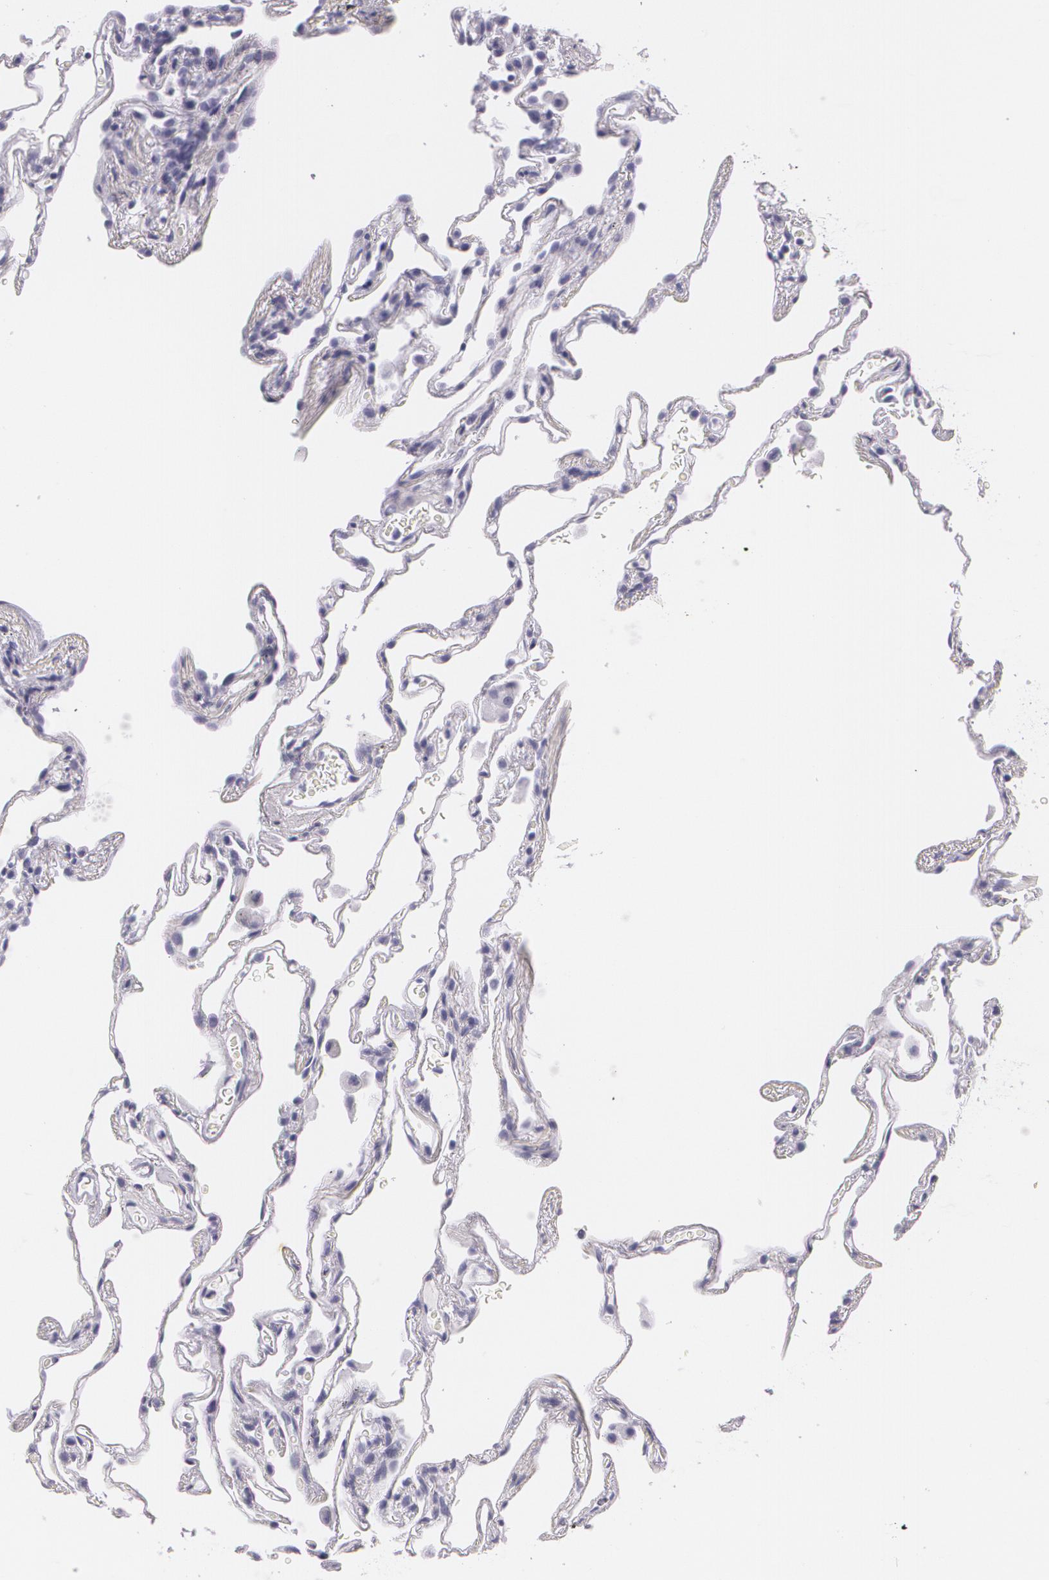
{"staining": {"intensity": "negative", "quantity": "none", "location": "none"}, "tissue": "lung", "cell_type": "Alveolar cells", "image_type": "normal", "snomed": [{"axis": "morphology", "description": "Normal tissue, NOS"}, {"axis": "morphology", "description": "Inflammation, NOS"}, {"axis": "topography", "description": "Lung"}], "caption": "The micrograph shows no staining of alveolar cells in normal lung.", "gene": "DLG4", "patient": {"sex": "male", "age": 69}}